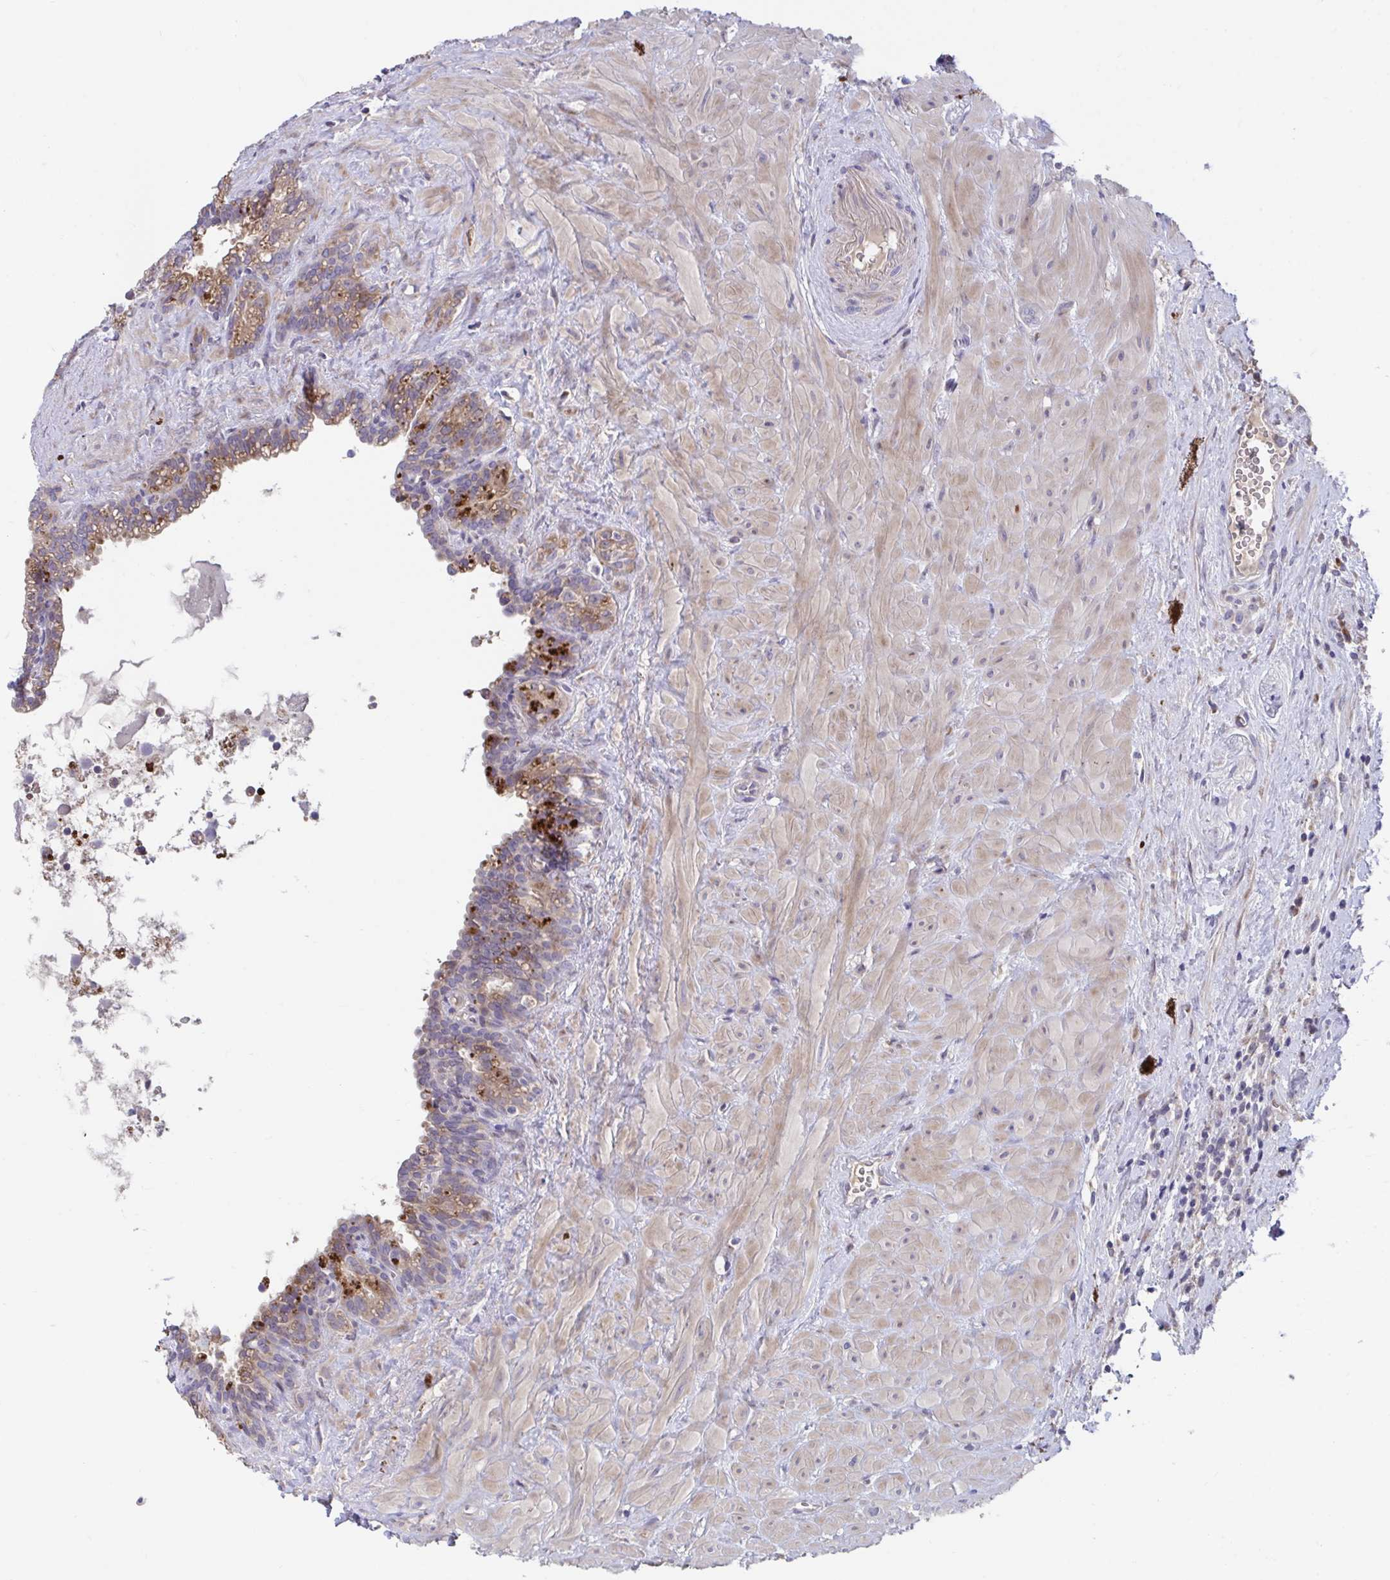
{"staining": {"intensity": "moderate", "quantity": ">75%", "location": "cytoplasmic/membranous"}, "tissue": "seminal vesicle", "cell_type": "Glandular cells", "image_type": "normal", "snomed": [{"axis": "morphology", "description": "Normal tissue, NOS"}, {"axis": "topography", "description": "Seminal veicle"}], "caption": "A brown stain shows moderate cytoplasmic/membranous expression of a protein in glandular cells of benign human seminal vesicle.", "gene": "SUSD4", "patient": {"sex": "male", "age": 76}}